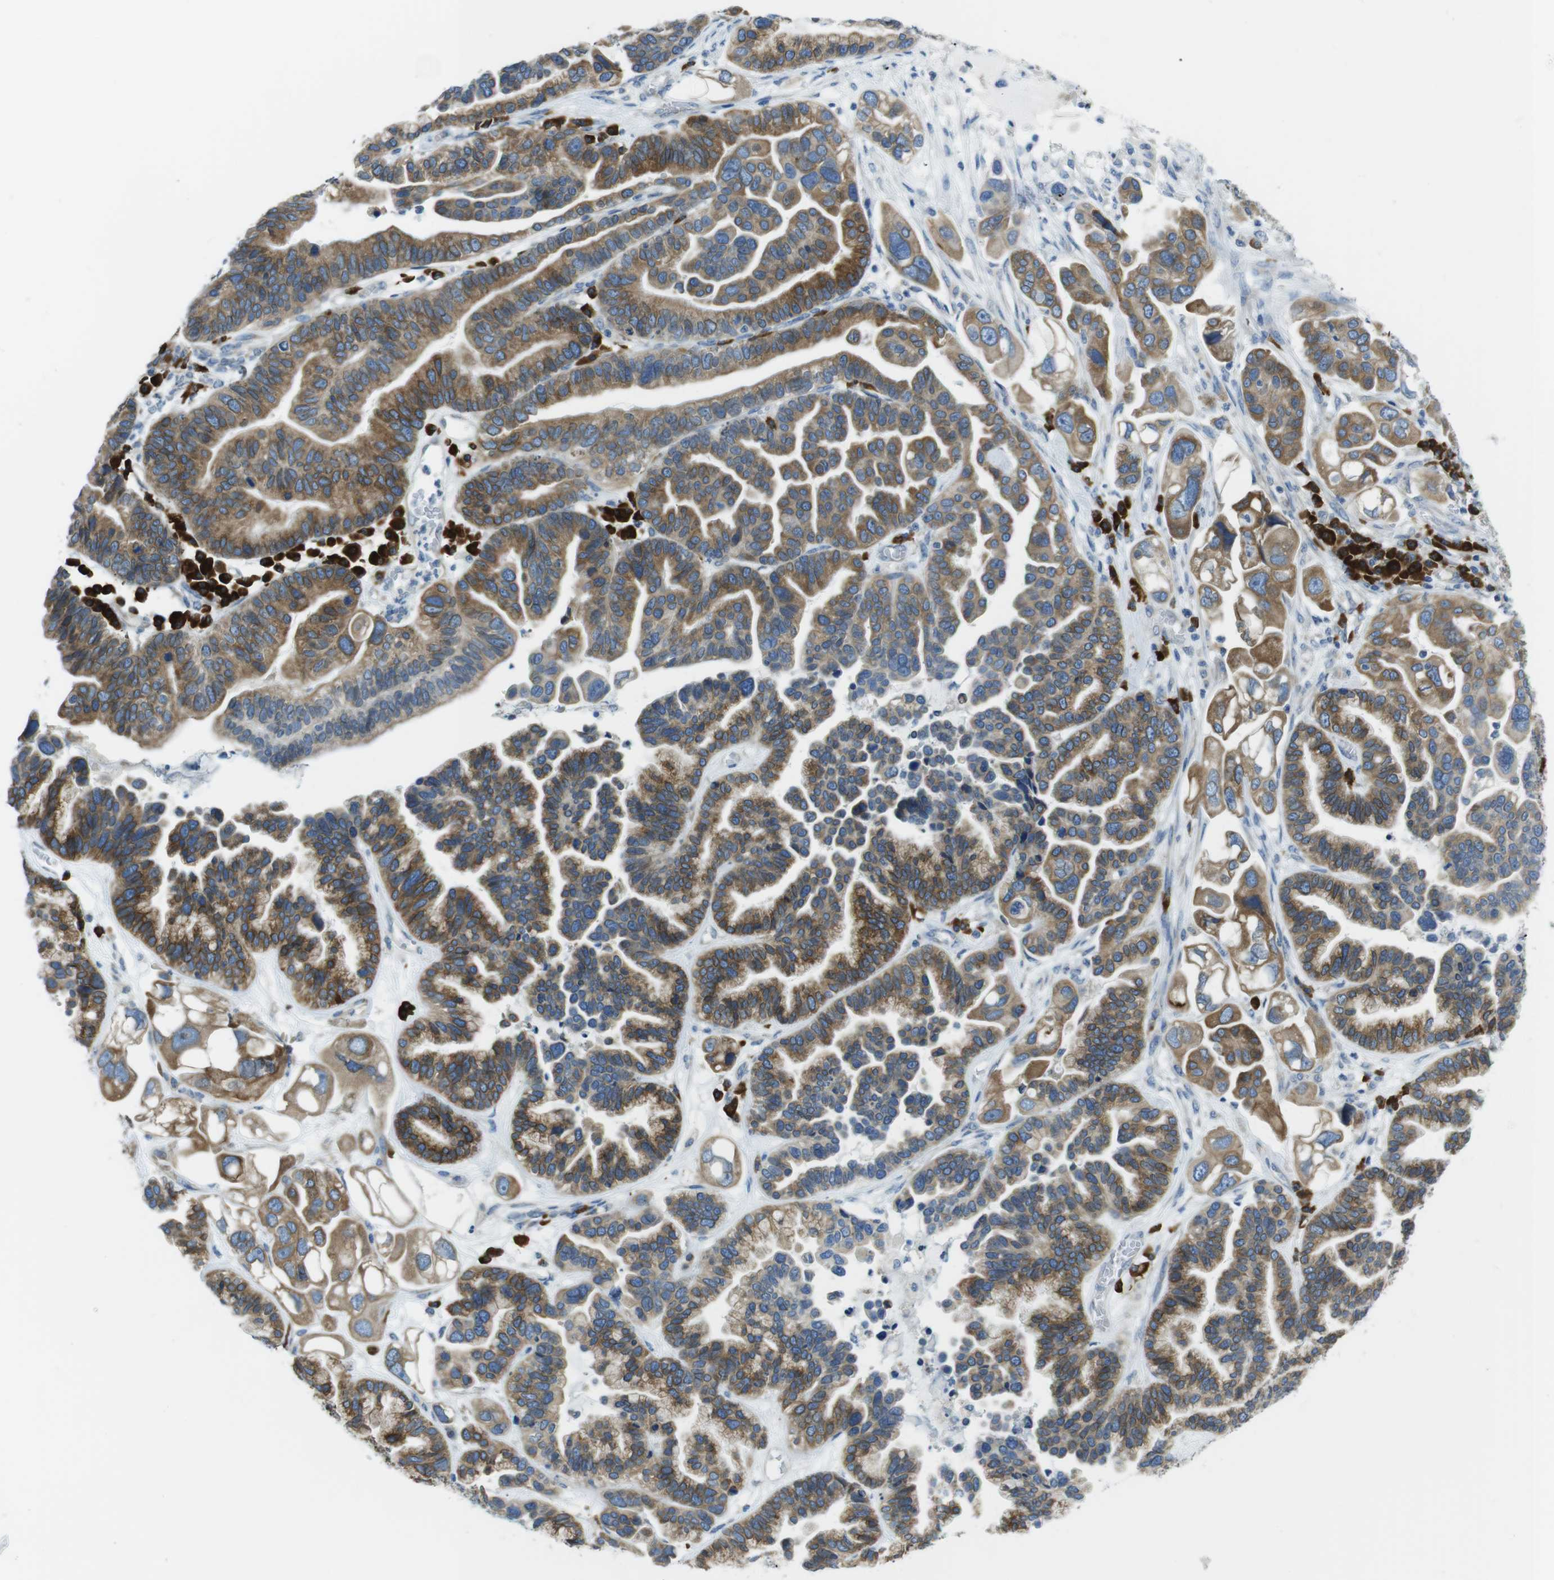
{"staining": {"intensity": "moderate", "quantity": ">75%", "location": "cytoplasmic/membranous"}, "tissue": "ovarian cancer", "cell_type": "Tumor cells", "image_type": "cancer", "snomed": [{"axis": "morphology", "description": "Cystadenocarcinoma, serous, NOS"}, {"axis": "topography", "description": "Ovary"}], "caption": "Moderate cytoplasmic/membranous expression is present in approximately >75% of tumor cells in ovarian serous cystadenocarcinoma.", "gene": "CLPTM1L", "patient": {"sex": "female", "age": 56}}